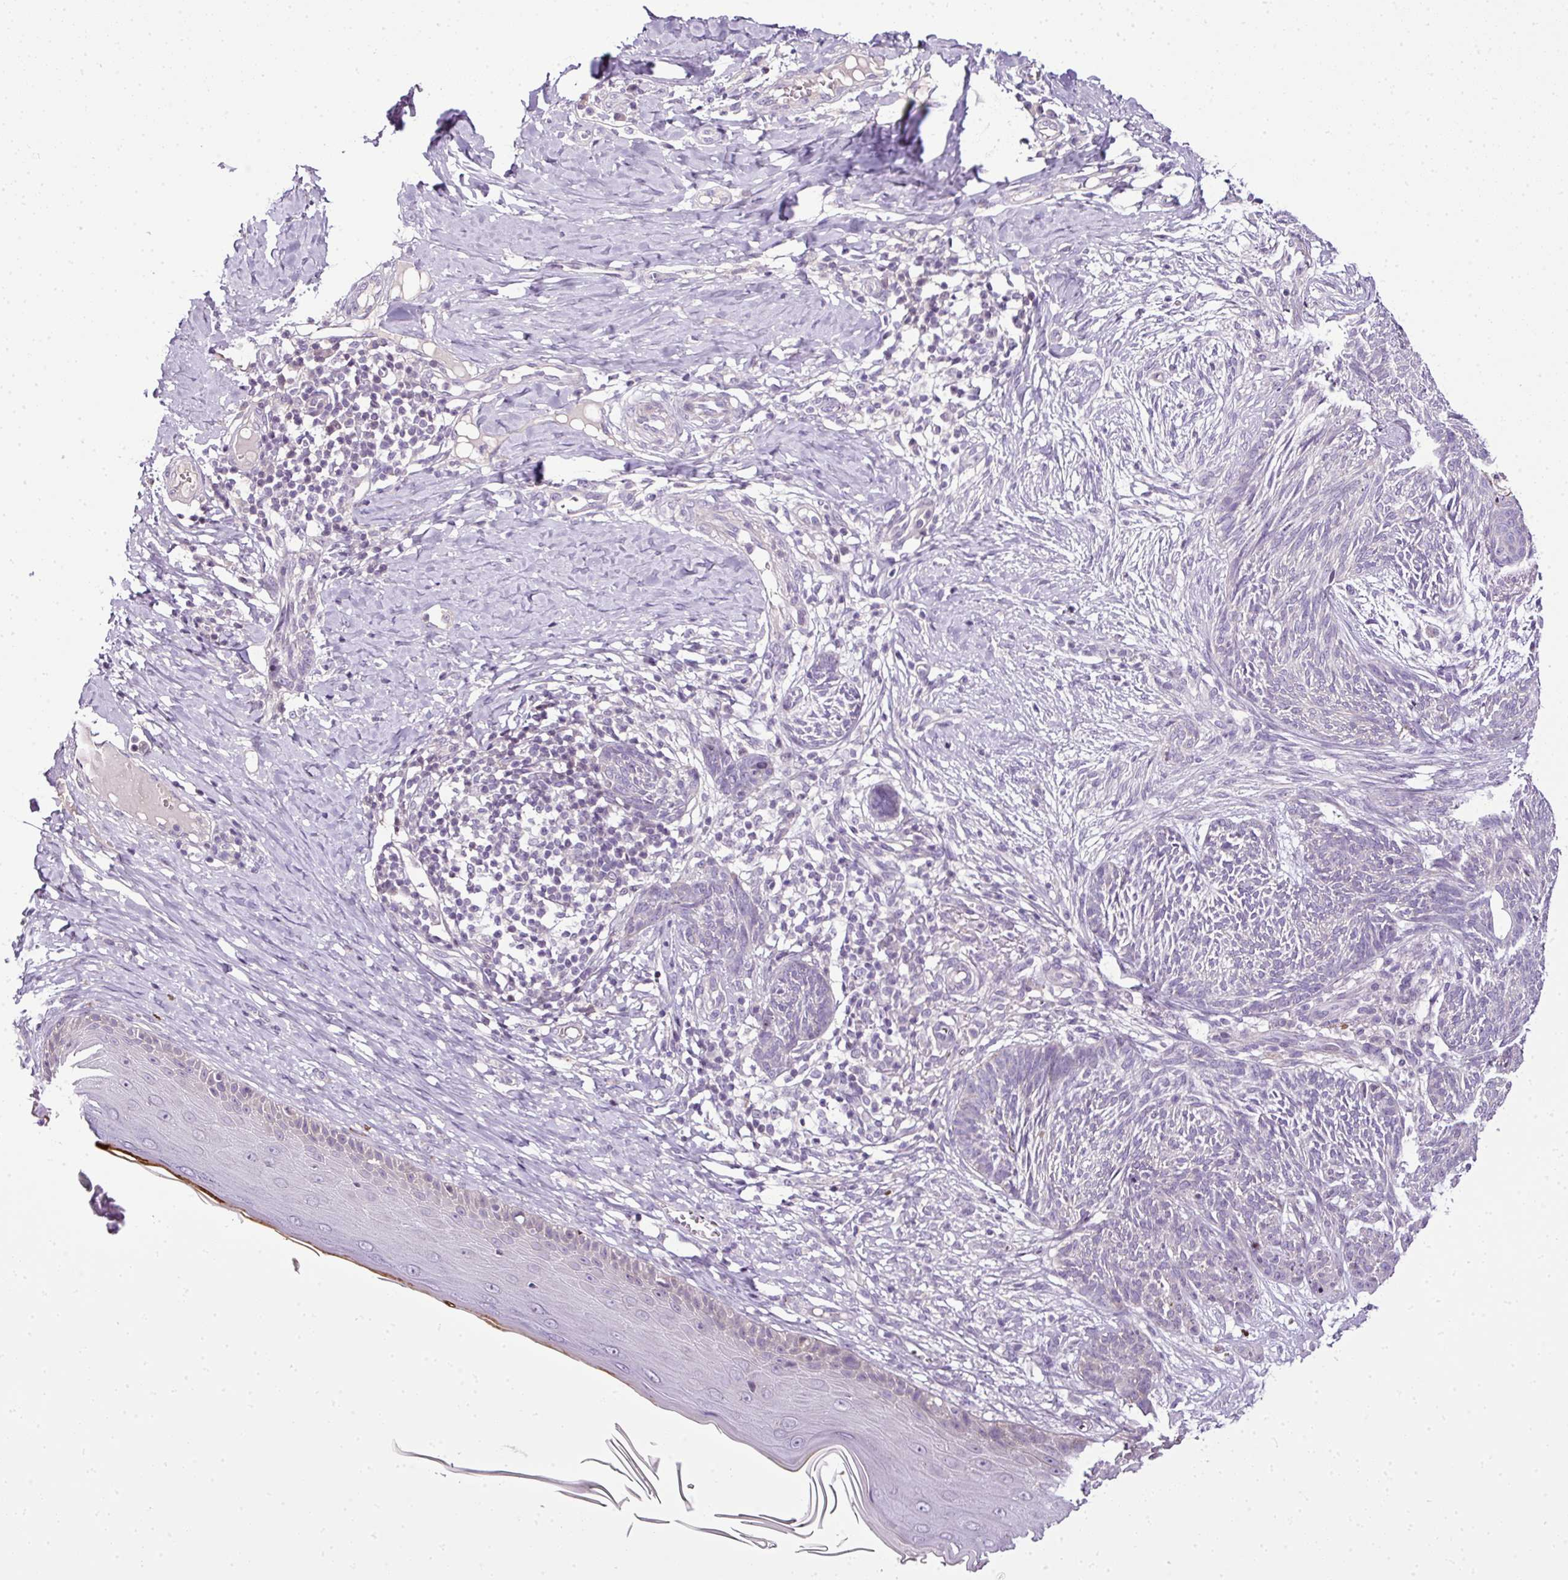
{"staining": {"intensity": "negative", "quantity": "none", "location": "none"}, "tissue": "skin cancer", "cell_type": "Tumor cells", "image_type": "cancer", "snomed": [{"axis": "morphology", "description": "Basal cell carcinoma"}, {"axis": "topography", "description": "Skin"}], "caption": "Histopathology image shows no protein expression in tumor cells of skin cancer (basal cell carcinoma) tissue.", "gene": "TEX30", "patient": {"sex": "male", "age": 73}}